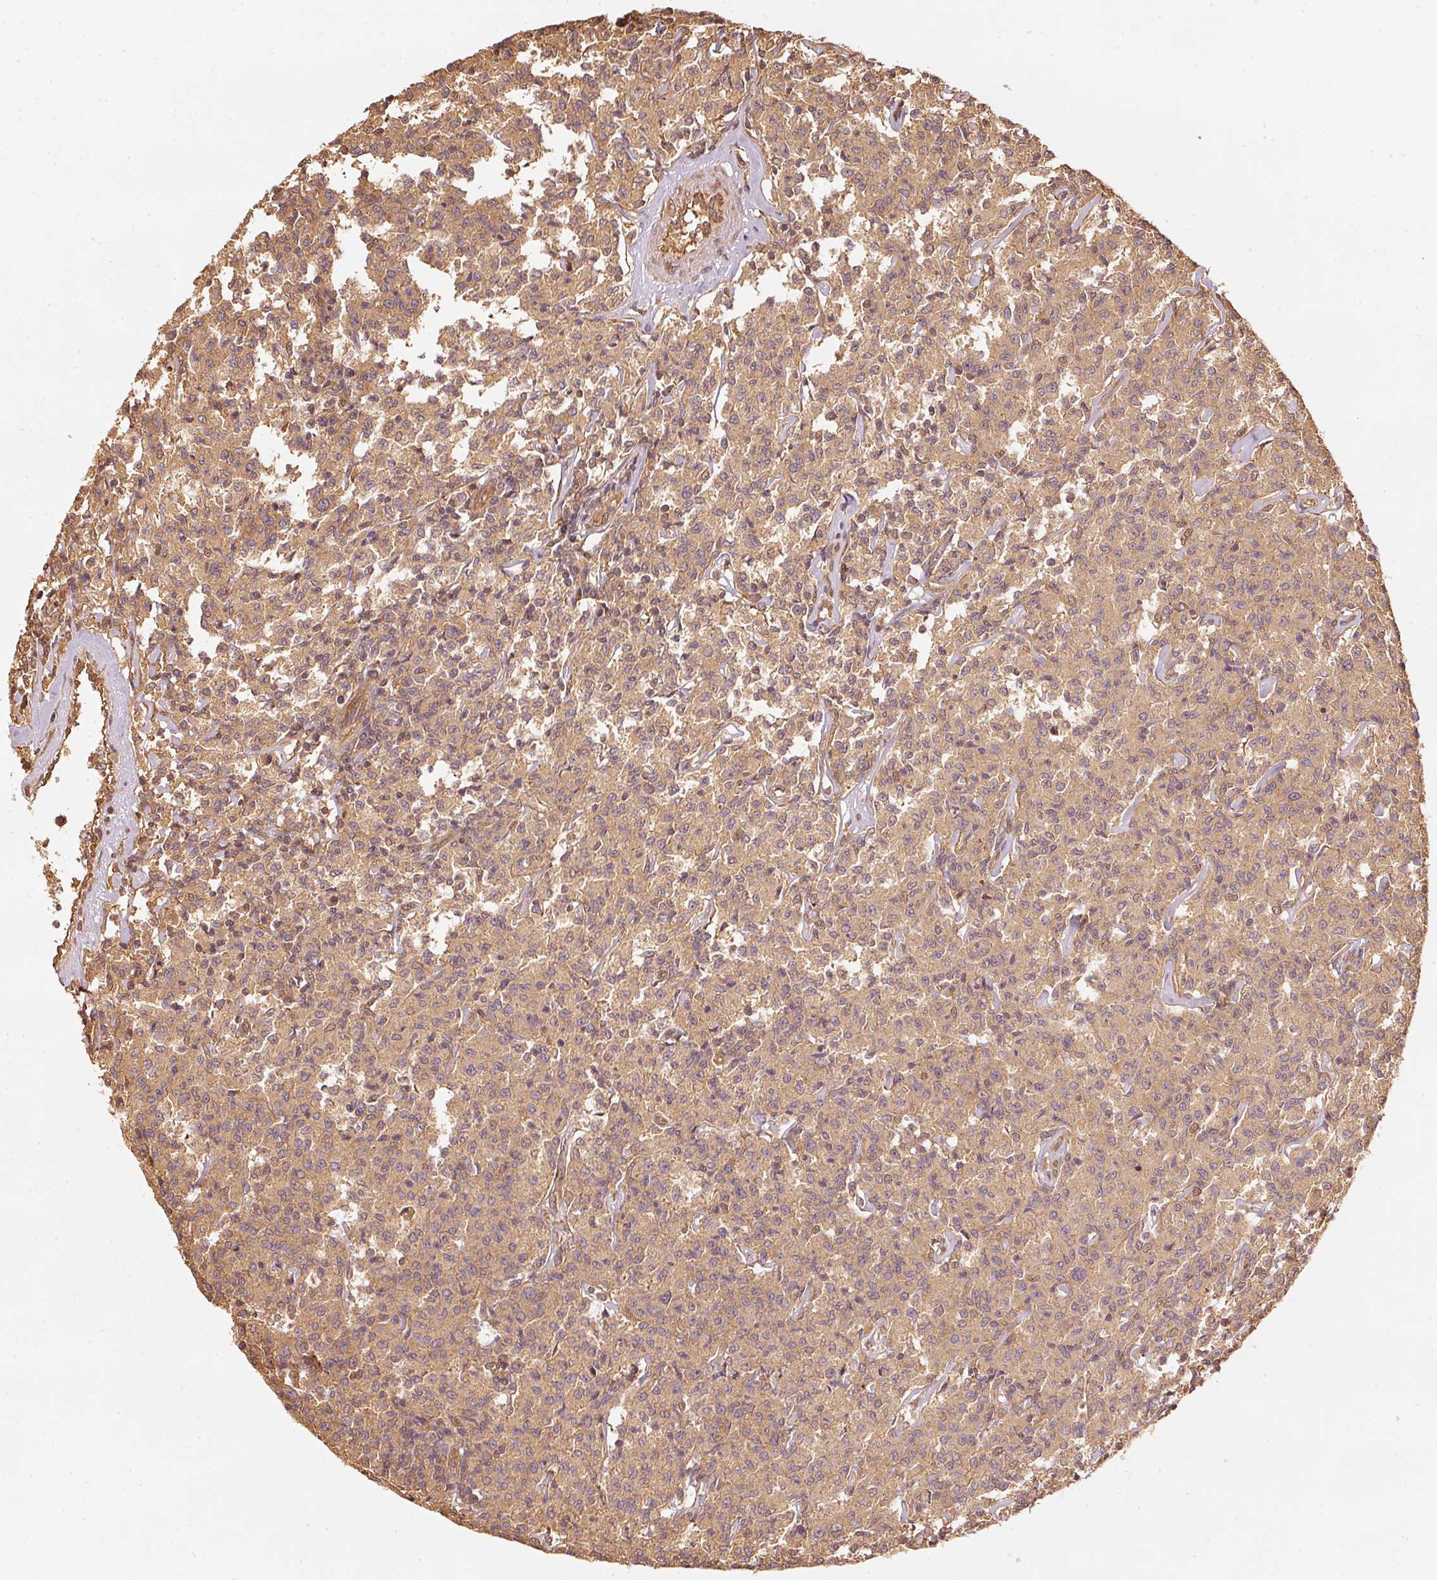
{"staining": {"intensity": "moderate", "quantity": ">75%", "location": "cytoplasmic/membranous"}, "tissue": "lymphoma", "cell_type": "Tumor cells", "image_type": "cancer", "snomed": [{"axis": "morphology", "description": "Malignant lymphoma, non-Hodgkin's type, Low grade"}, {"axis": "topography", "description": "Small intestine"}], "caption": "Lymphoma stained for a protein (brown) demonstrates moderate cytoplasmic/membranous positive staining in about >75% of tumor cells.", "gene": "STAU1", "patient": {"sex": "female", "age": 59}}